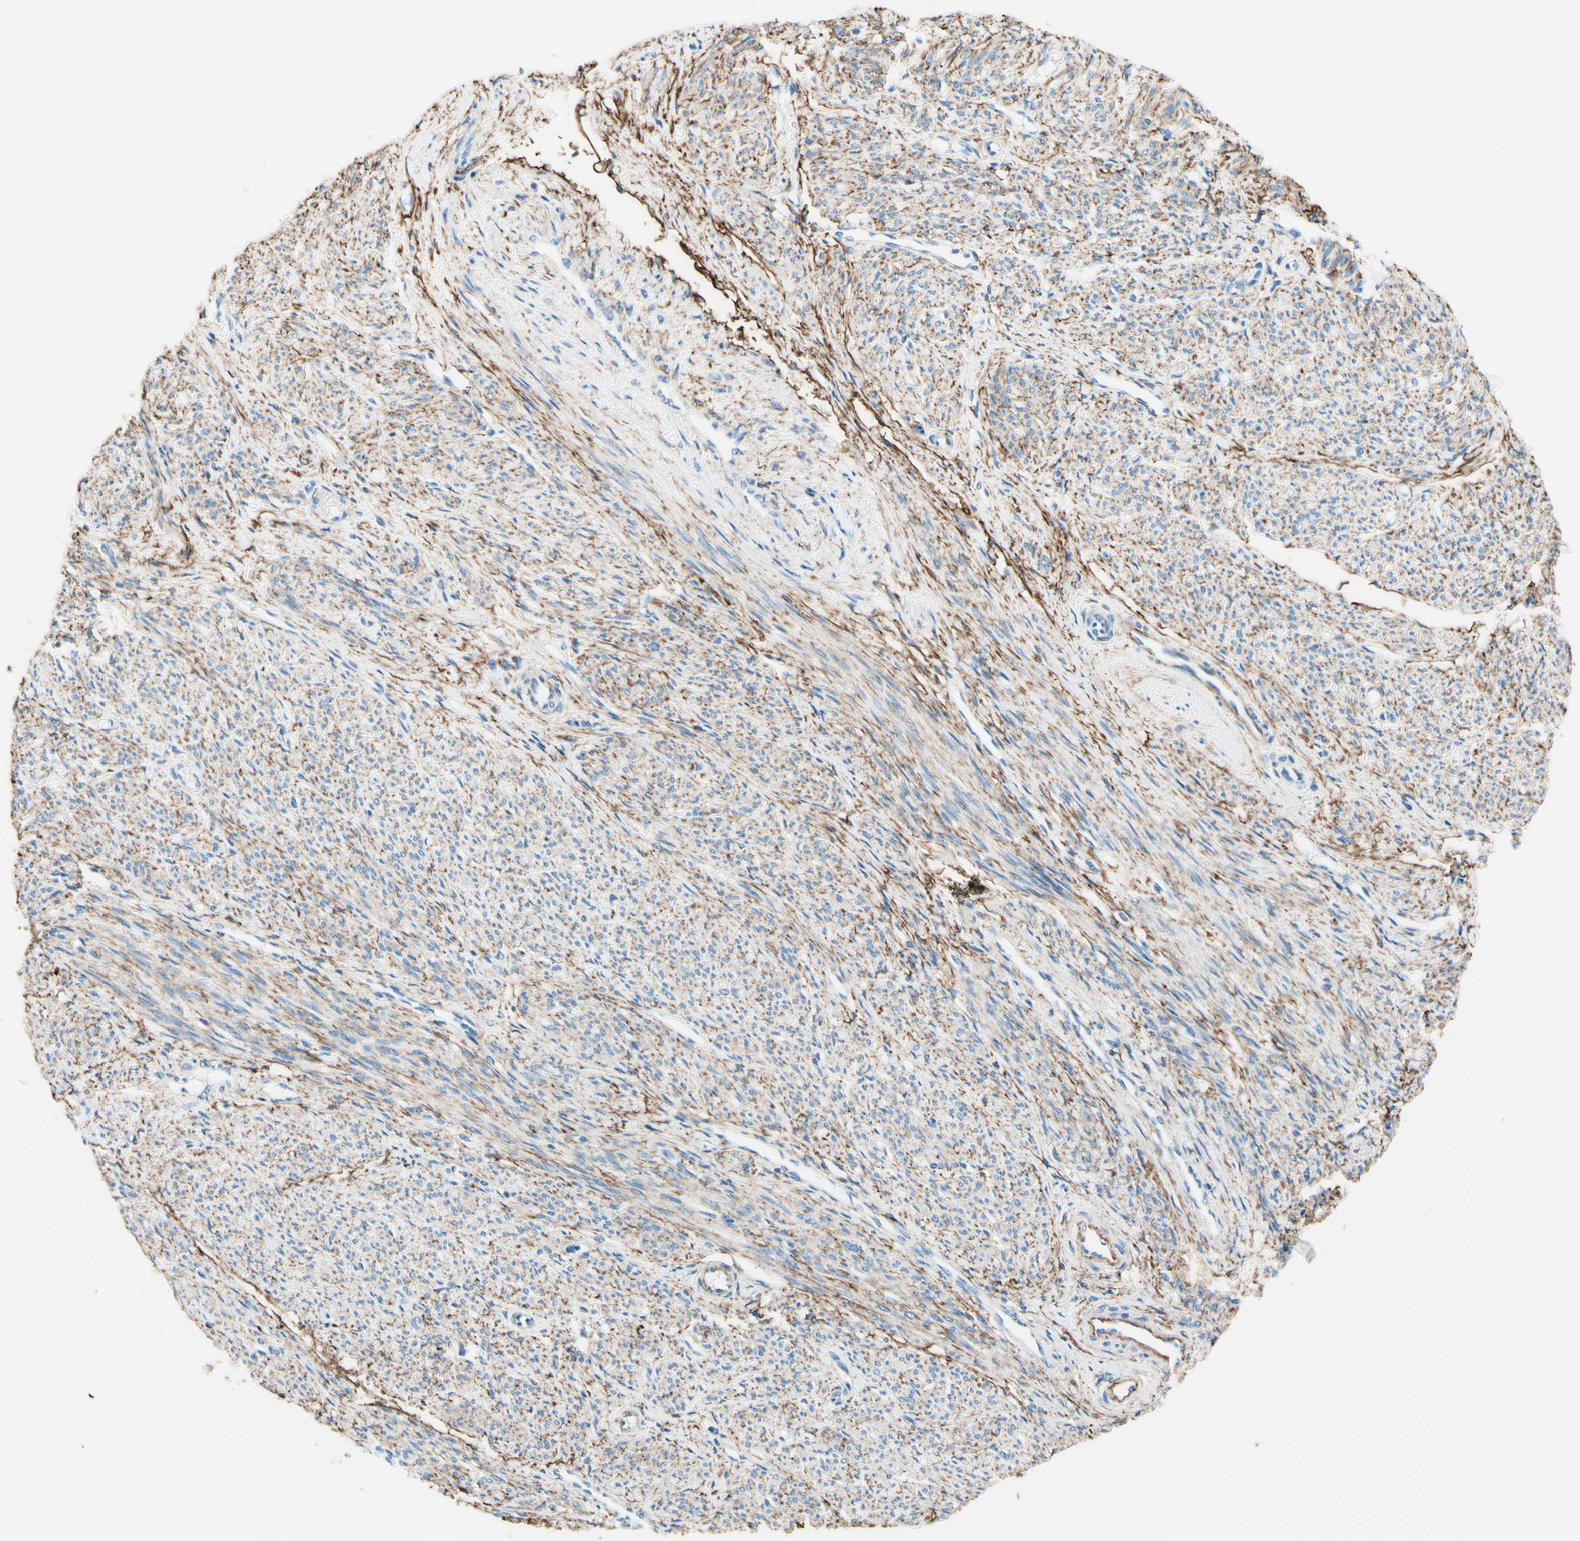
{"staining": {"intensity": "strong", "quantity": "25%-75%", "location": "cytoplasmic/membranous"}, "tissue": "smooth muscle", "cell_type": "Smooth muscle cells", "image_type": "normal", "snomed": [{"axis": "morphology", "description": "Normal tissue, NOS"}, {"axis": "topography", "description": "Smooth muscle"}], "caption": "DAB immunohistochemical staining of benign human smooth muscle exhibits strong cytoplasmic/membranous protein positivity in approximately 25%-75% of smooth muscle cells.", "gene": "MFAP5", "patient": {"sex": "female", "age": 65}}